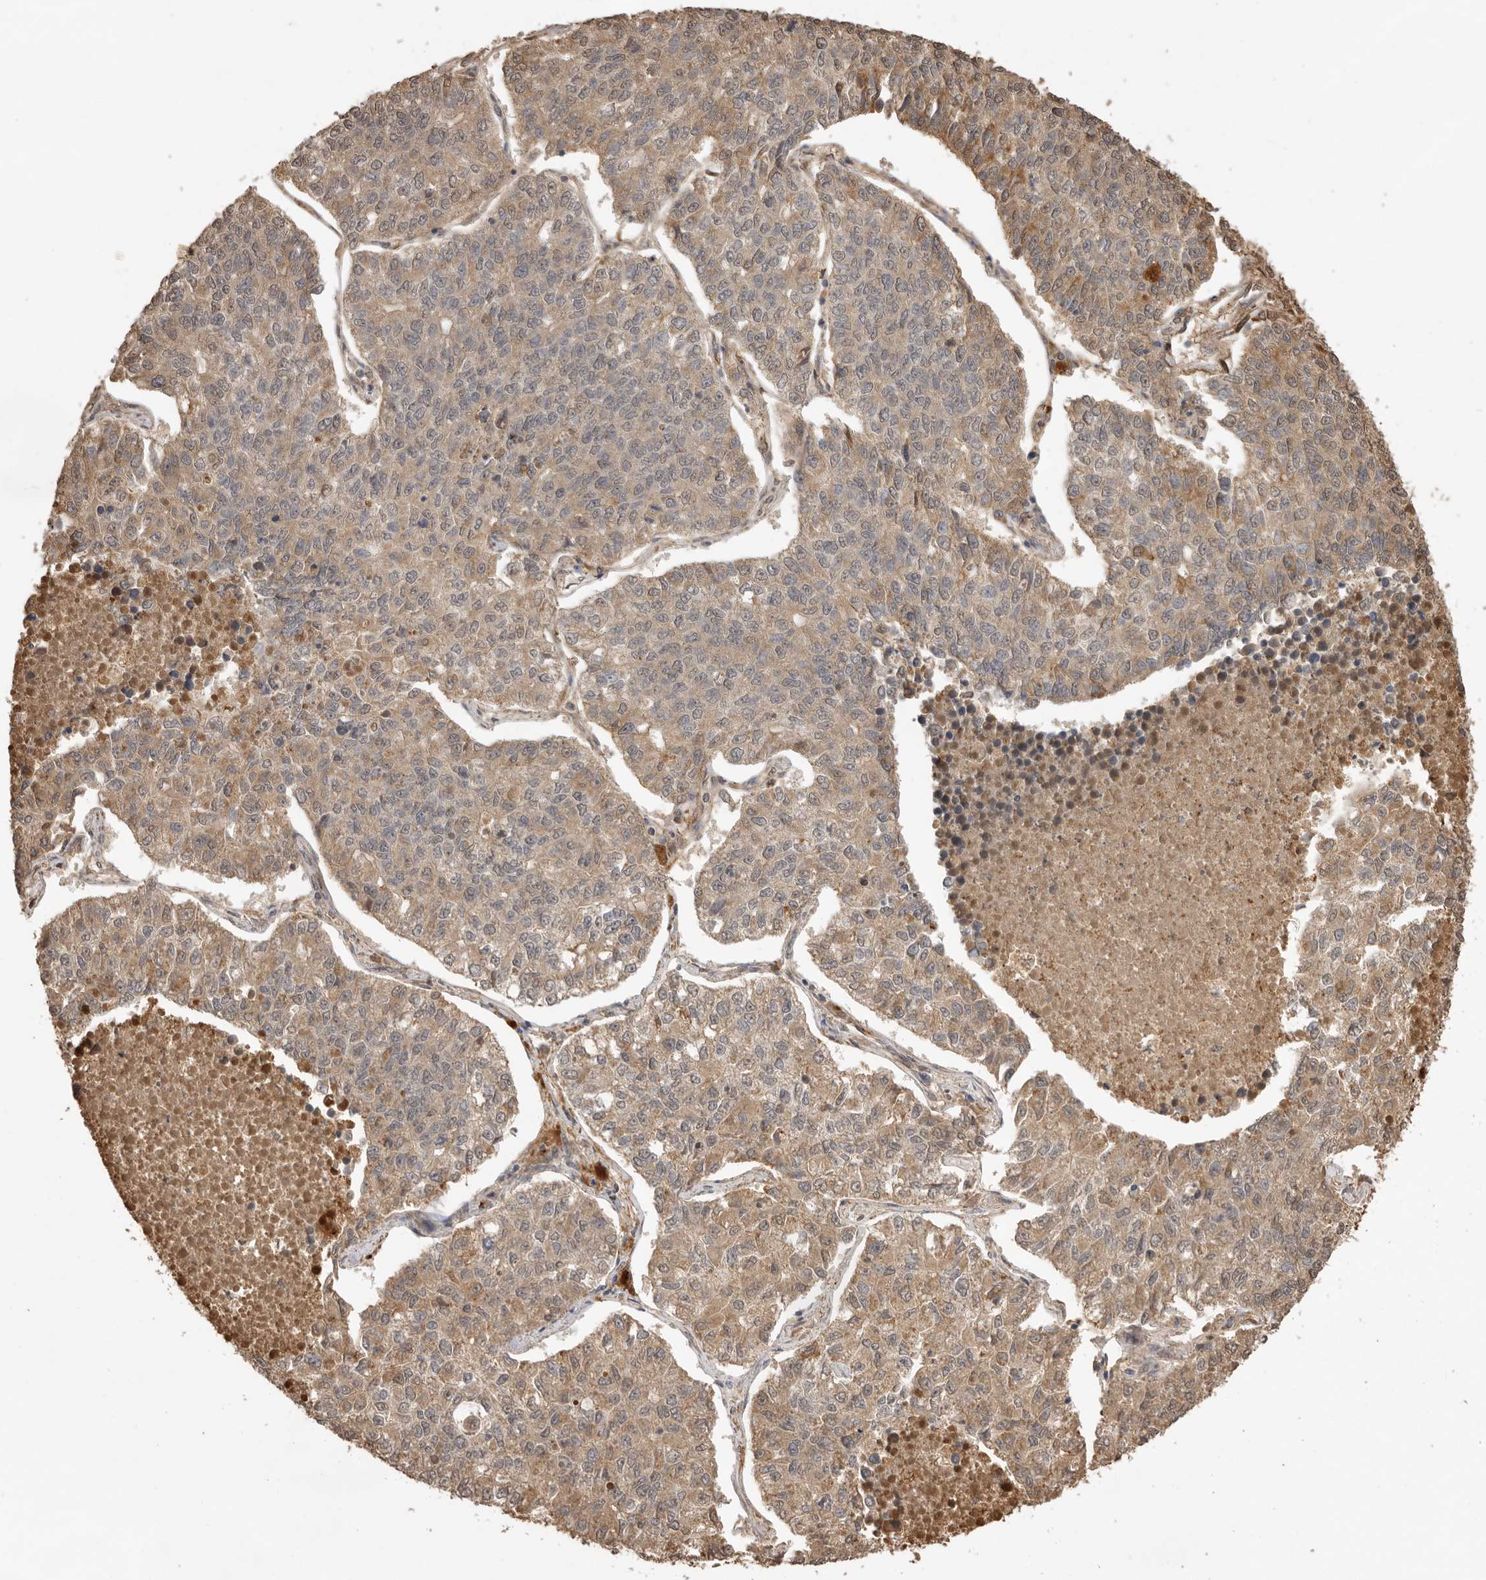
{"staining": {"intensity": "moderate", "quantity": "25%-75%", "location": "nuclear"}, "tissue": "lung cancer", "cell_type": "Tumor cells", "image_type": "cancer", "snomed": [{"axis": "morphology", "description": "Adenocarcinoma, NOS"}, {"axis": "topography", "description": "Lung"}], "caption": "Immunohistochemistry (IHC) of human lung cancer (adenocarcinoma) demonstrates medium levels of moderate nuclear expression in about 25%-75% of tumor cells.", "gene": "JAG2", "patient": {"sex": "male", "age": 49}}